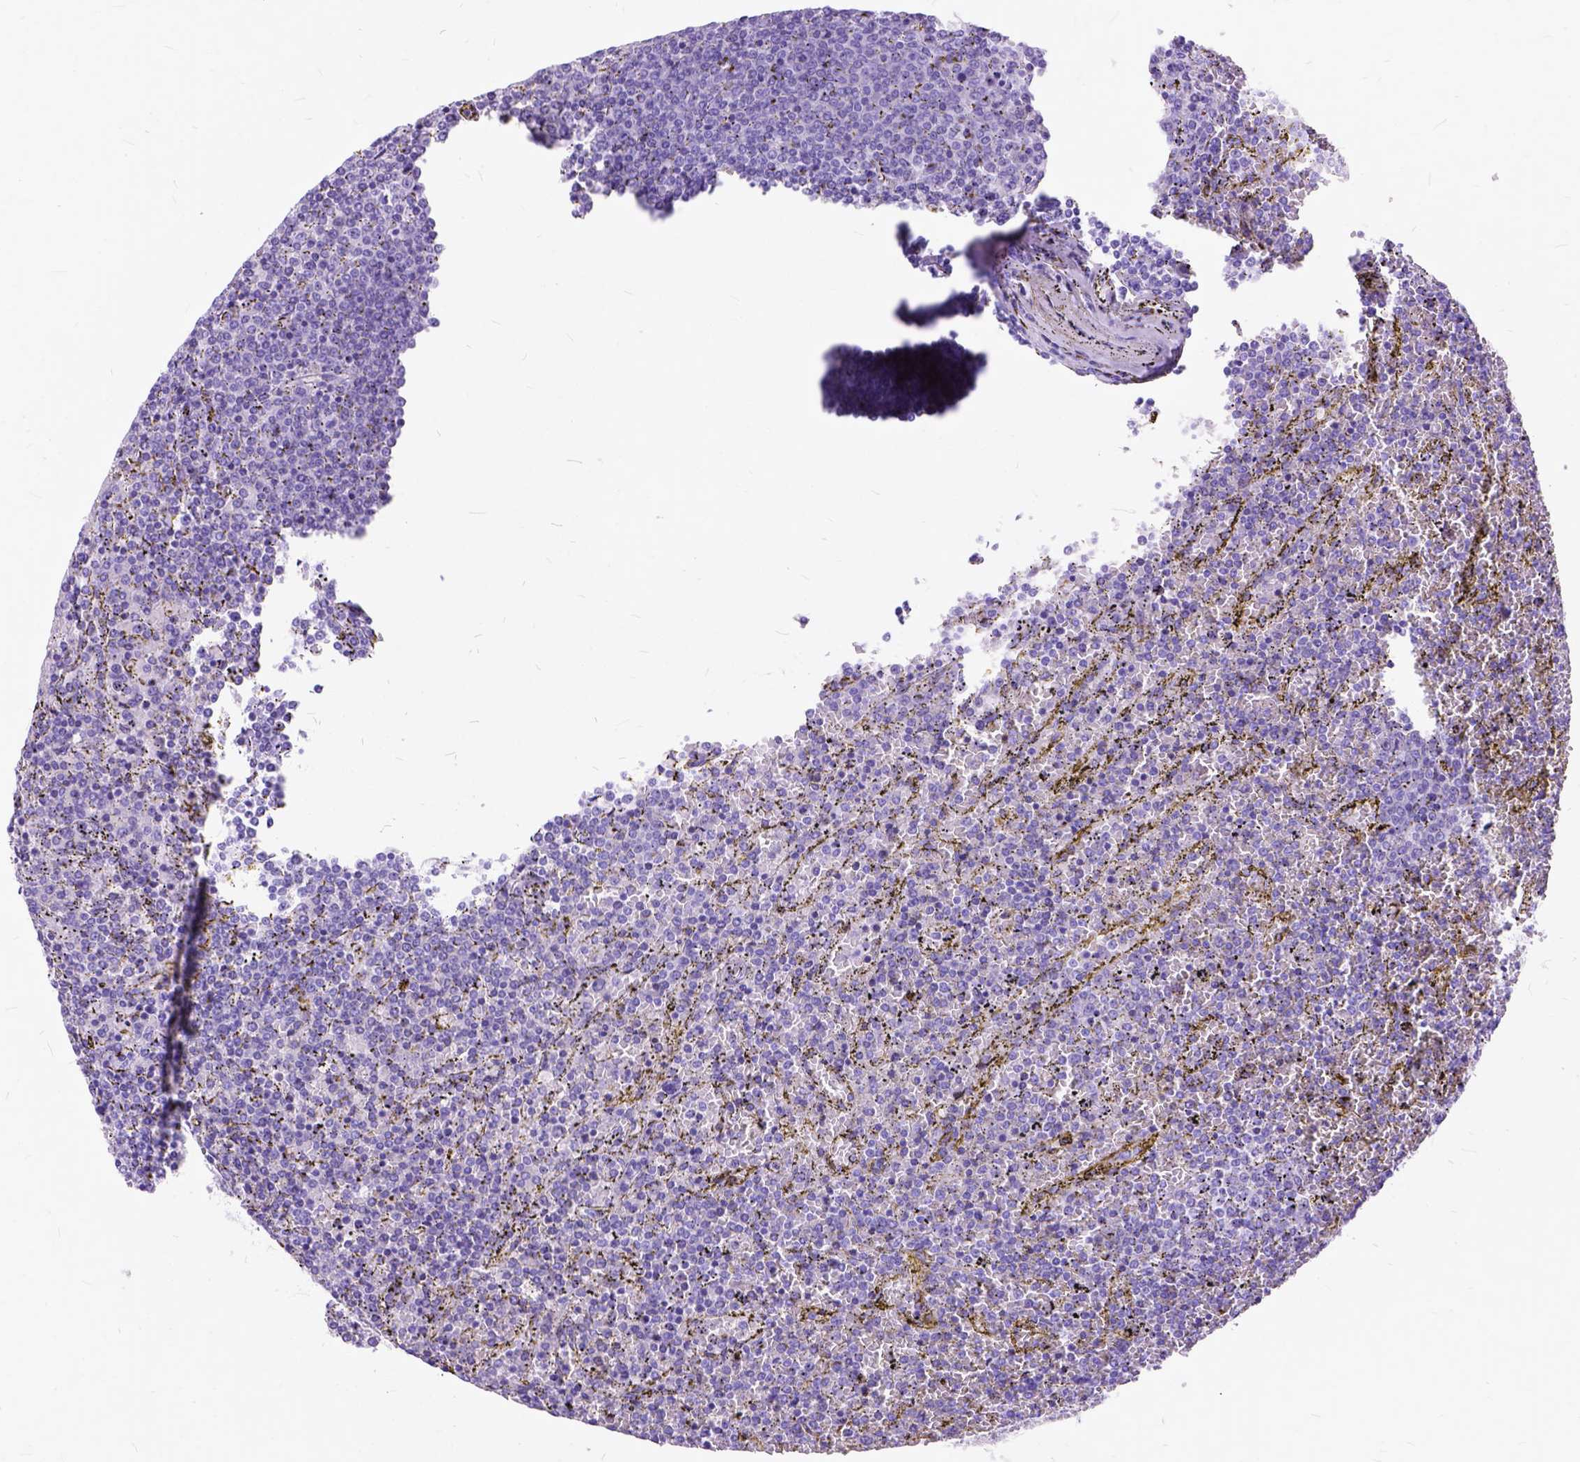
{"staining": {"intensity": "negative", "quantity": "none", "location": "none"}, "tissue": "lymphoma", "cell_type": "Tumor cells", "image_type": "cancer", "snomed": [{"axis": "morphology", "description": "Malignant lymphoma, non-Hodgkin's type, Low grade"}, {"axis": "topography", "description": "Spleen"}], "caption": "A high-resolution image shows IHC staining of lymphoma, which reveals no significant staining in tumor cells.", "gene": "C1QTNF3", "patient": {"sex": "female", "age": 77}}